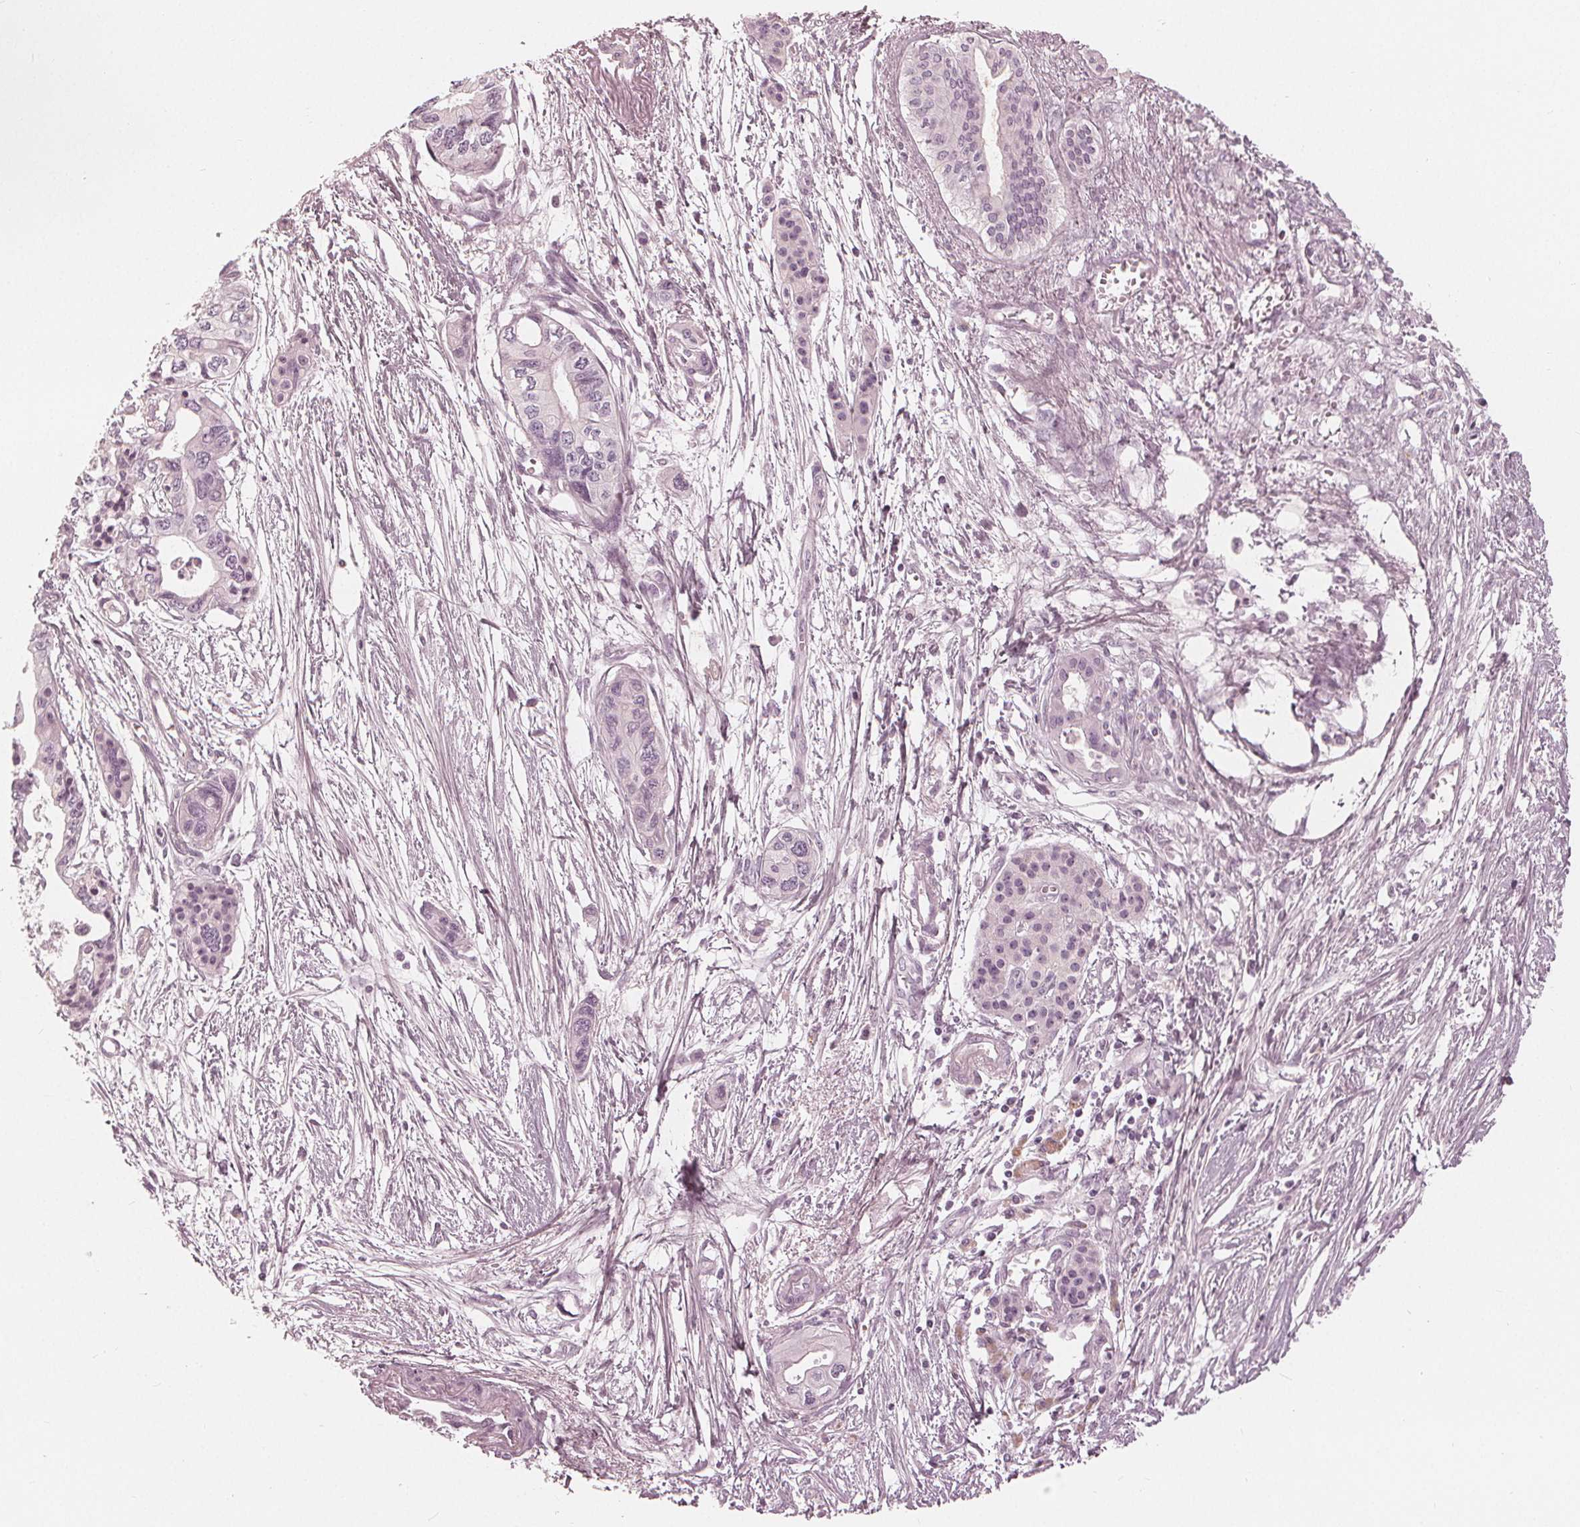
{"staining": {"intensity": "negative", "quantity": "none", "location": "none"}, "tissue": "pancreatic cancer", "cell_type": "Tumor cells", "image_type": "cancer", "snomed": [{"axis": "morphology", "description": "Adenocarcinoma, NOS"}, {"axis": "topography", "description": "Pancreas"}], "caption": "High magnification brightfield microscopy of pancreatic cancer (adenocarcinoma) stained with DAB (3,3'-diaminobenzidine) (brown) and counterstained with hematoxylin (blue): tumor cells show no significant positivity. (IHC, brightfield microscopy, high magnification).", "gene": "PAEP", "patient": {"sex": "female", "age": 76}}